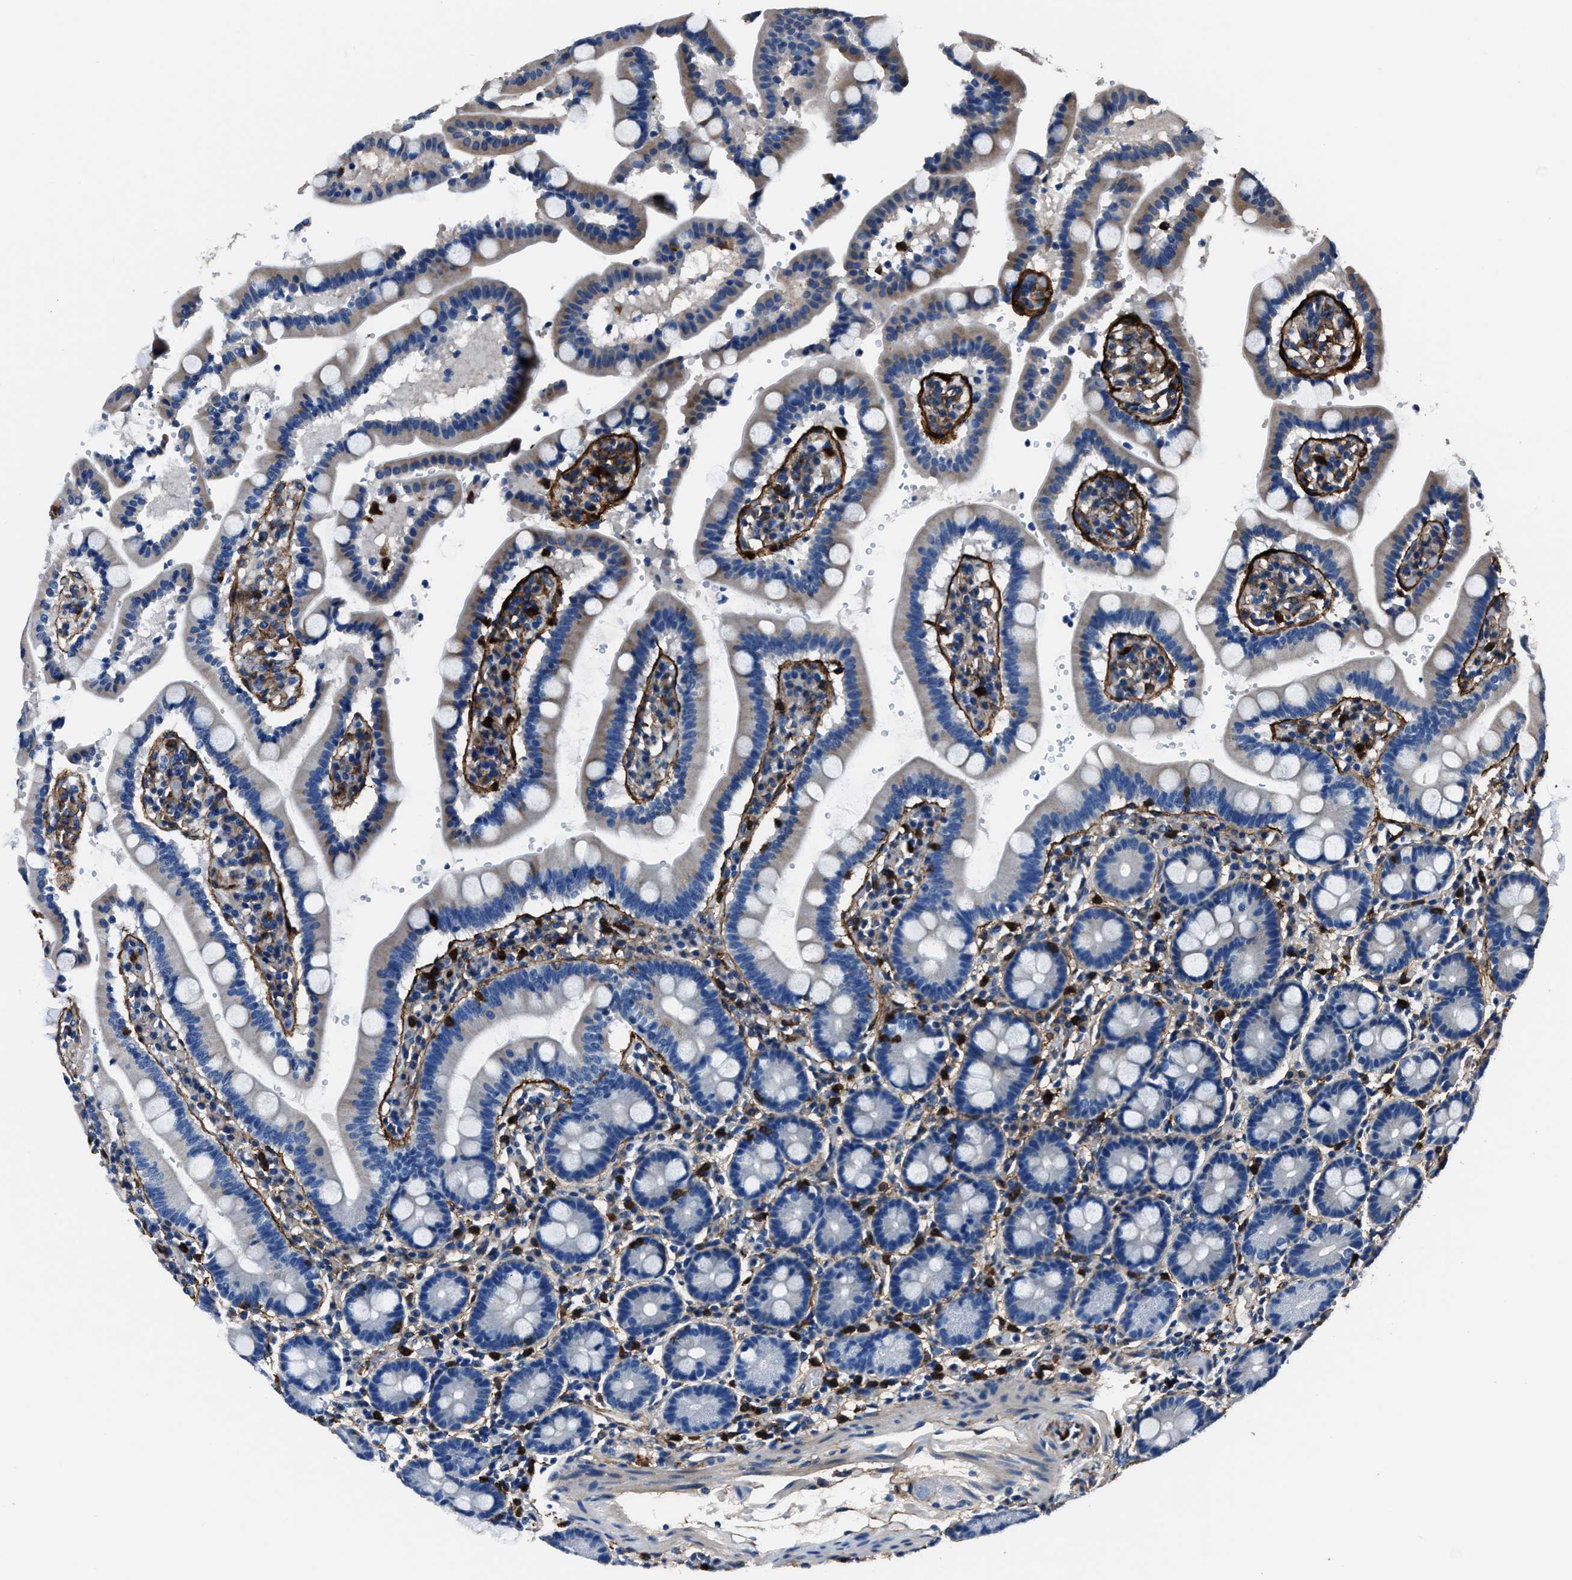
{"staining": {"intensity": "negative", "quantity": "none", "location": "none"}, "tissue": "duodenum", "cell_type": "Glandular cells", "image_type": "normal", "snomed": [{"axis": "morphology", "description": "Normal tissue, NOS"}, {"axis": "topography", "description": "Small intestine, NOS"}], "caption": "Glandular cells are negative for protein expression in normal human duodenum. Nuclei are stained in blue.", "gene": "FGL2", "patient": {"sex": "female", "age": 71}}